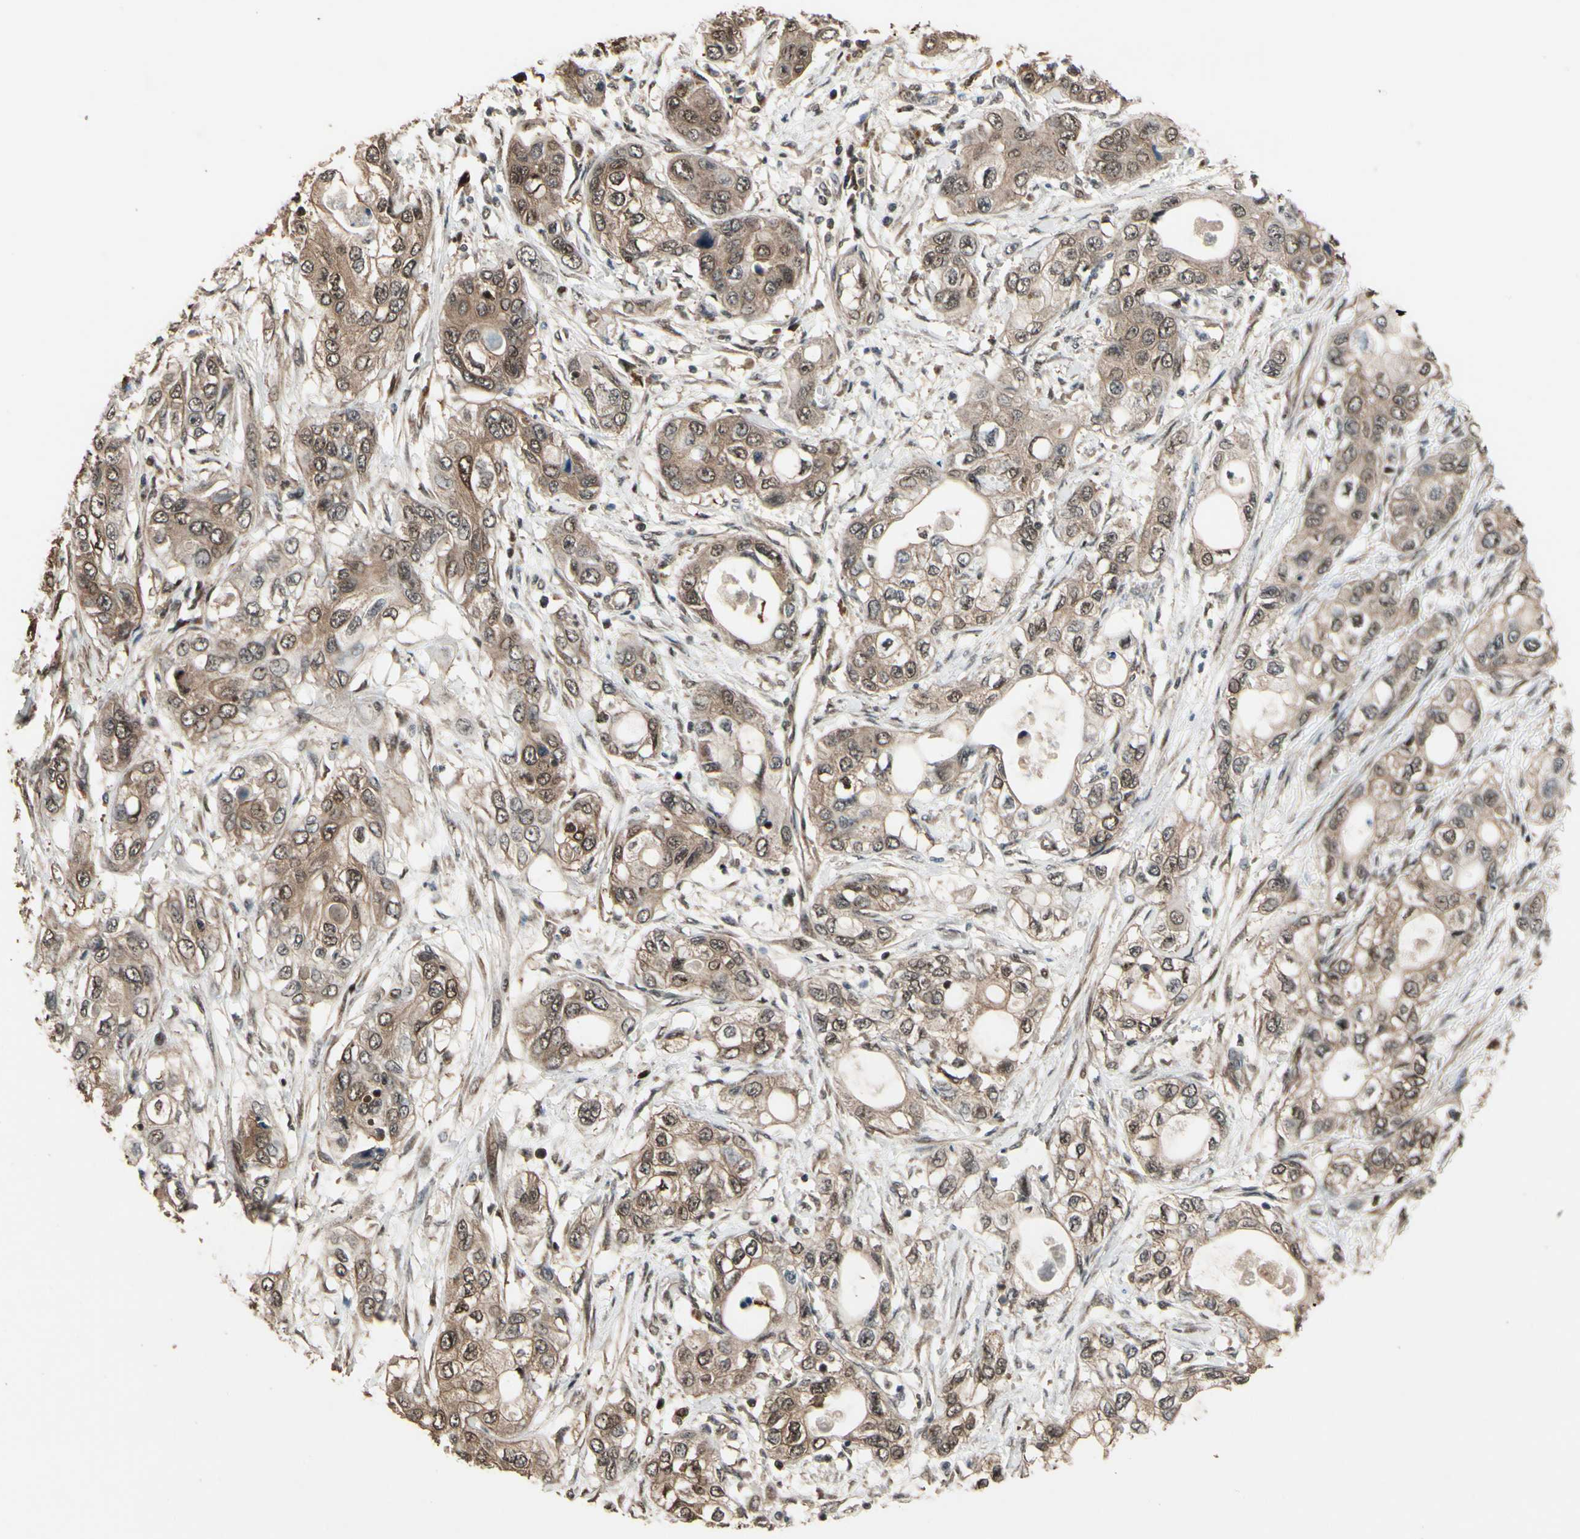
{"staining": {"intensity": "moderate", "quantity": "25%-75%", "location": "cytoplasmic/membranous,nuclear"}, "tissue": "pancreatic cancer", "cell_type": "Tumor cells", "image_type": "cancer", "snomed": [{"axis": "morphology", "description": "Adenocarcinoma, NOS"}, {"axis": "topography", "description": "Pancreas"}], "caption": "Tumor cells demonstrate medium levels of moderate cytoplasmic/membranous and nuclear expression in about 25%-75% of cells in pancreatic cancer (adenocarcinoma).", "gene": "CSF1R", "patient": {"sex": "female", "age": 70}}